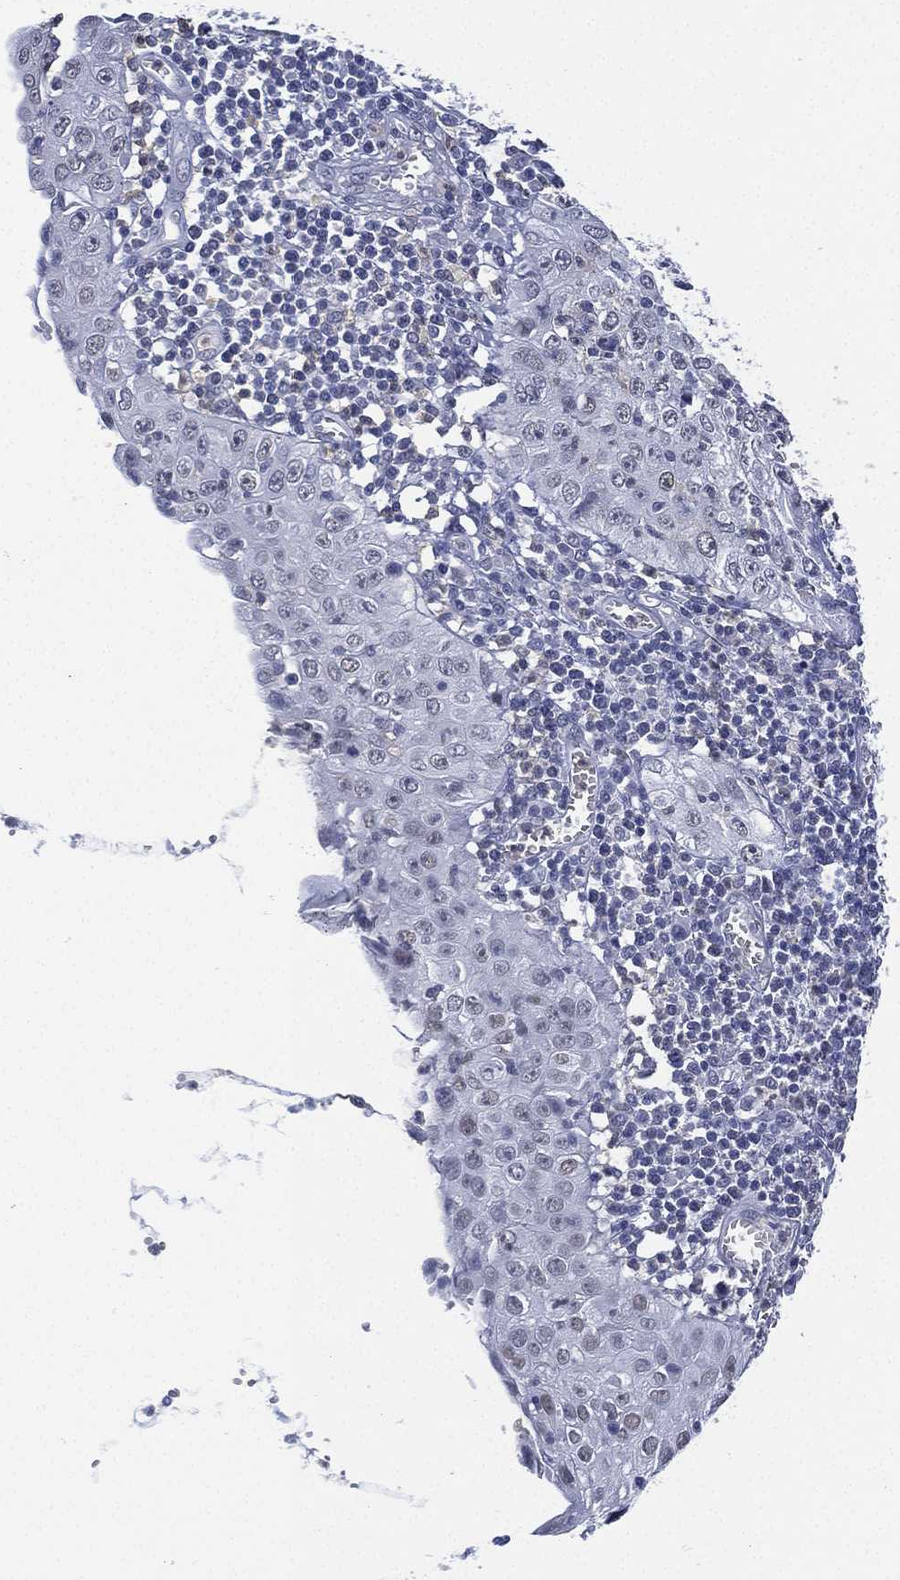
{"staining": {"intensity": "negative", "quantity": "none", "location": "none"}, "tissue": "cervical cancer", "cell_type": "Tumor cells", "image_type": "cancer", "snomed": [{"axis": "morphology", "description": "Squamous cell carcinoma, NOS"}, {"axis": "topography", "description": "Cervix"}], "caption": "High magnification brightfield microscopy of cervical cancer stained with DAB (brown) and counterstained with hematoxylin (blue): tumor cells show no significant staining.", "gene": "ZNF711", "patient": {"sex": "female", "age": 24}}